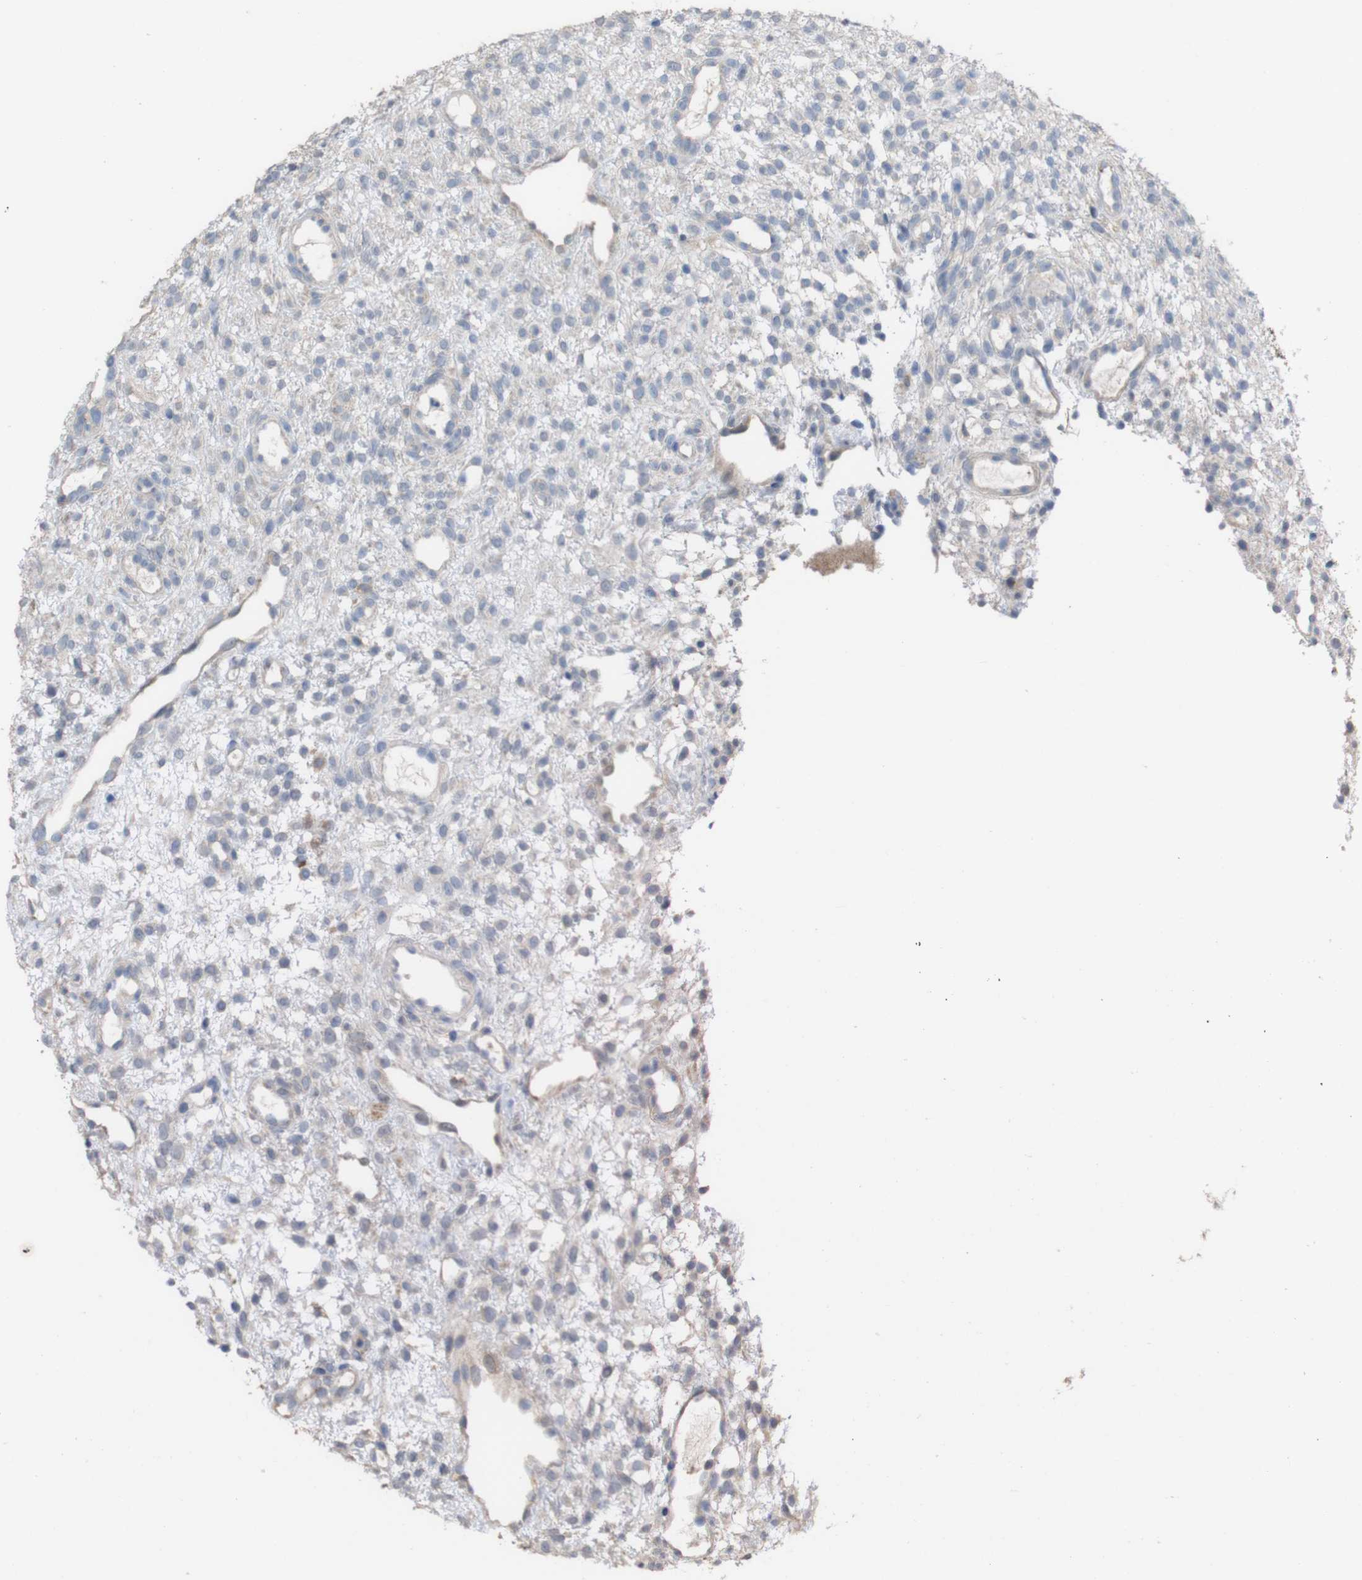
{"staining": {"intensity": "moderate", "quantity": ">75%", "location": "cytoplasmic/membranous"}, "tissue": "ovary", "cell_type": "Ovarian stroma cells", "image_type": "normal", "snomed": [{"axis": "morphology", "description": "Normal tissue, NOS"}, {"axis": "morphology", "description": "Cyst, NOS"}, {"axis": "topography", "description": "Ovary"}], "caption": "Human ovary stained for a protein (brown) reveals moderate cytoplasmic/membranous positive expression in about >75% of ovarian stroma cells.", "gene": "PTPRR", "patient": {"sex": "female", "age": 18}}